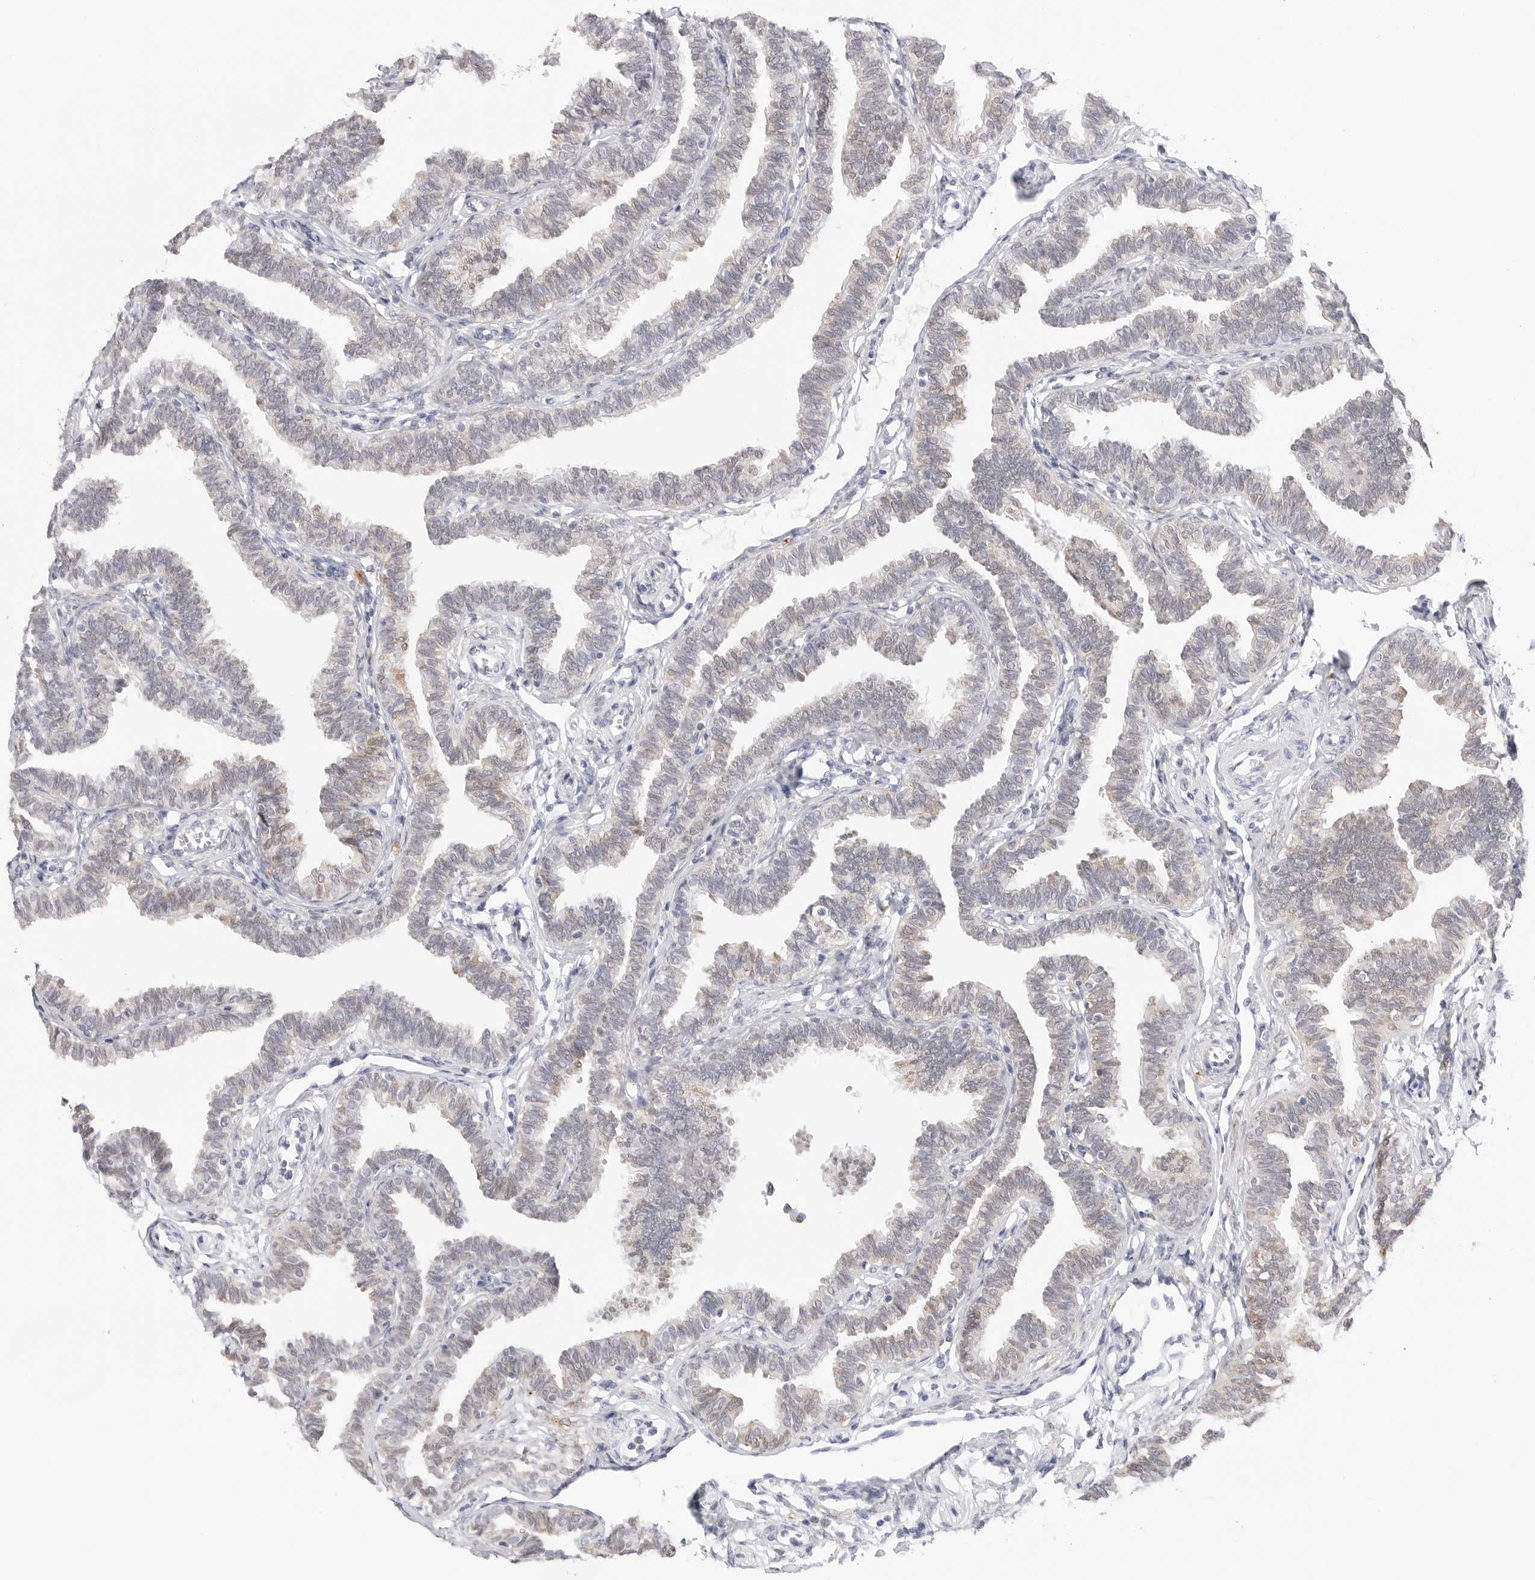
{"staining": {"intensity": "moderate", "quantity": "25%-75%", "location": "cytoplasmic/membranous"}, "tissue": "fallopian tube", "cell_type": "Glandular cells", "image_type": "normal", "snomed": [{"axis": "morphology", "description": "Normal tissue, NOS"}, {"axis": "topography", "description": "Fallopian tube"}, {"axis": "topography", "description": "Ovary"}], "caption": "This image demonstrates immunohistochemistry (IHC) staining of unremarkable fallopian tube, with medium moderate cytoplasmic/membranous expression in approximately 25%-75% of glandular cells.", "gene": "RPN1", "patient": {"sex": "female", "age": 23}}